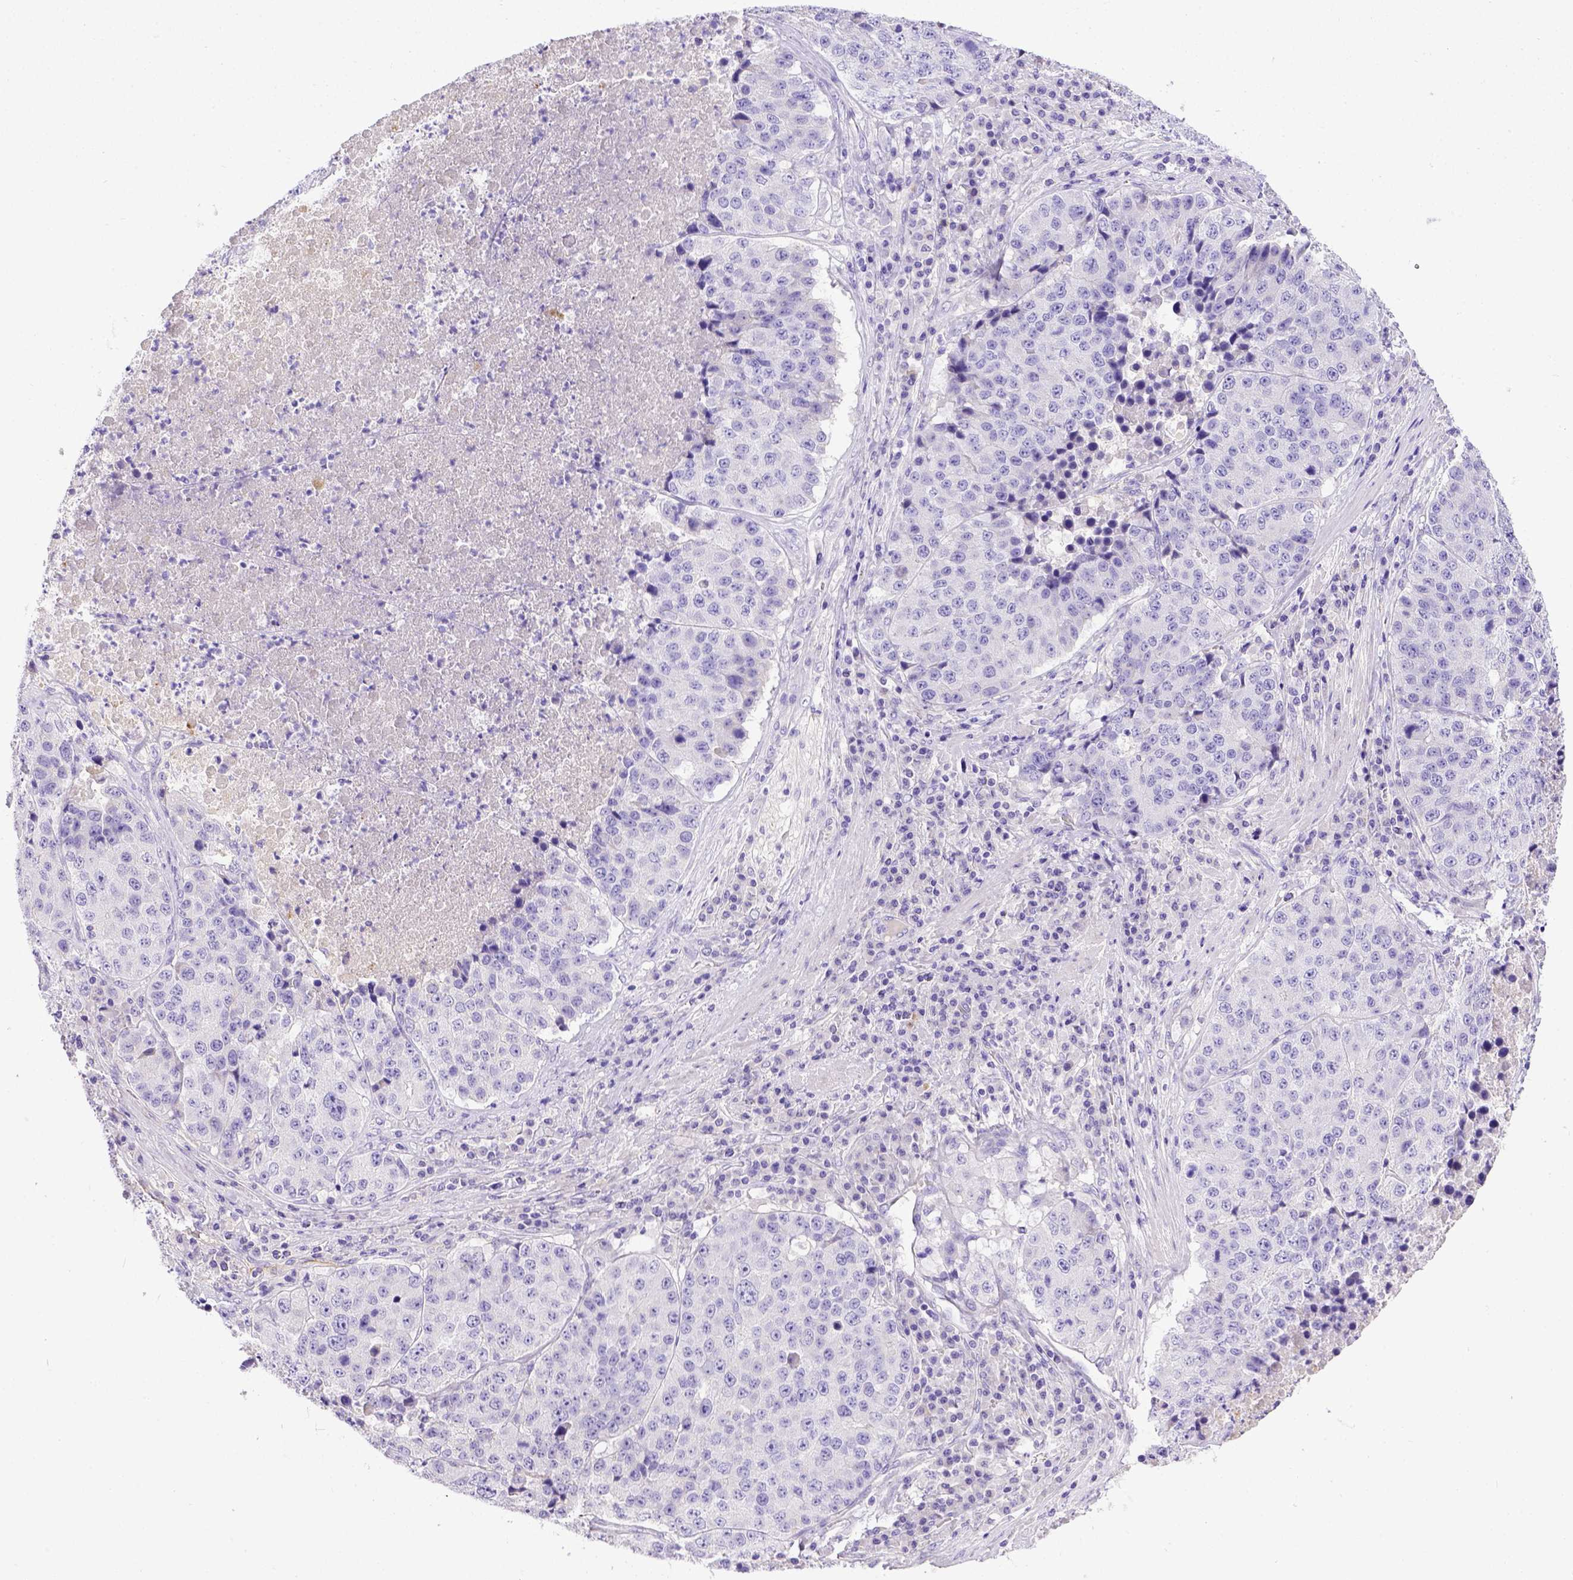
{"staining": {"intensity": "negative", "quantity": "none", "location": "none"}, "tissue": "stomach cancer", "cell_type": "Tumor cells", "image_type": "cancer", "snomed": [{"axis": "morphology", "description": "Adenocarcinoma, NOS"}, {"axis": "topography", "description": "Stomach"}], "caption": "Stomach cancer (adenocarcinoma) was stained to show a protein in brown. There is no significant staining in tumor cells.", "gene": "BTN1A1", "patient": {"sex": "male", "age": 71}}